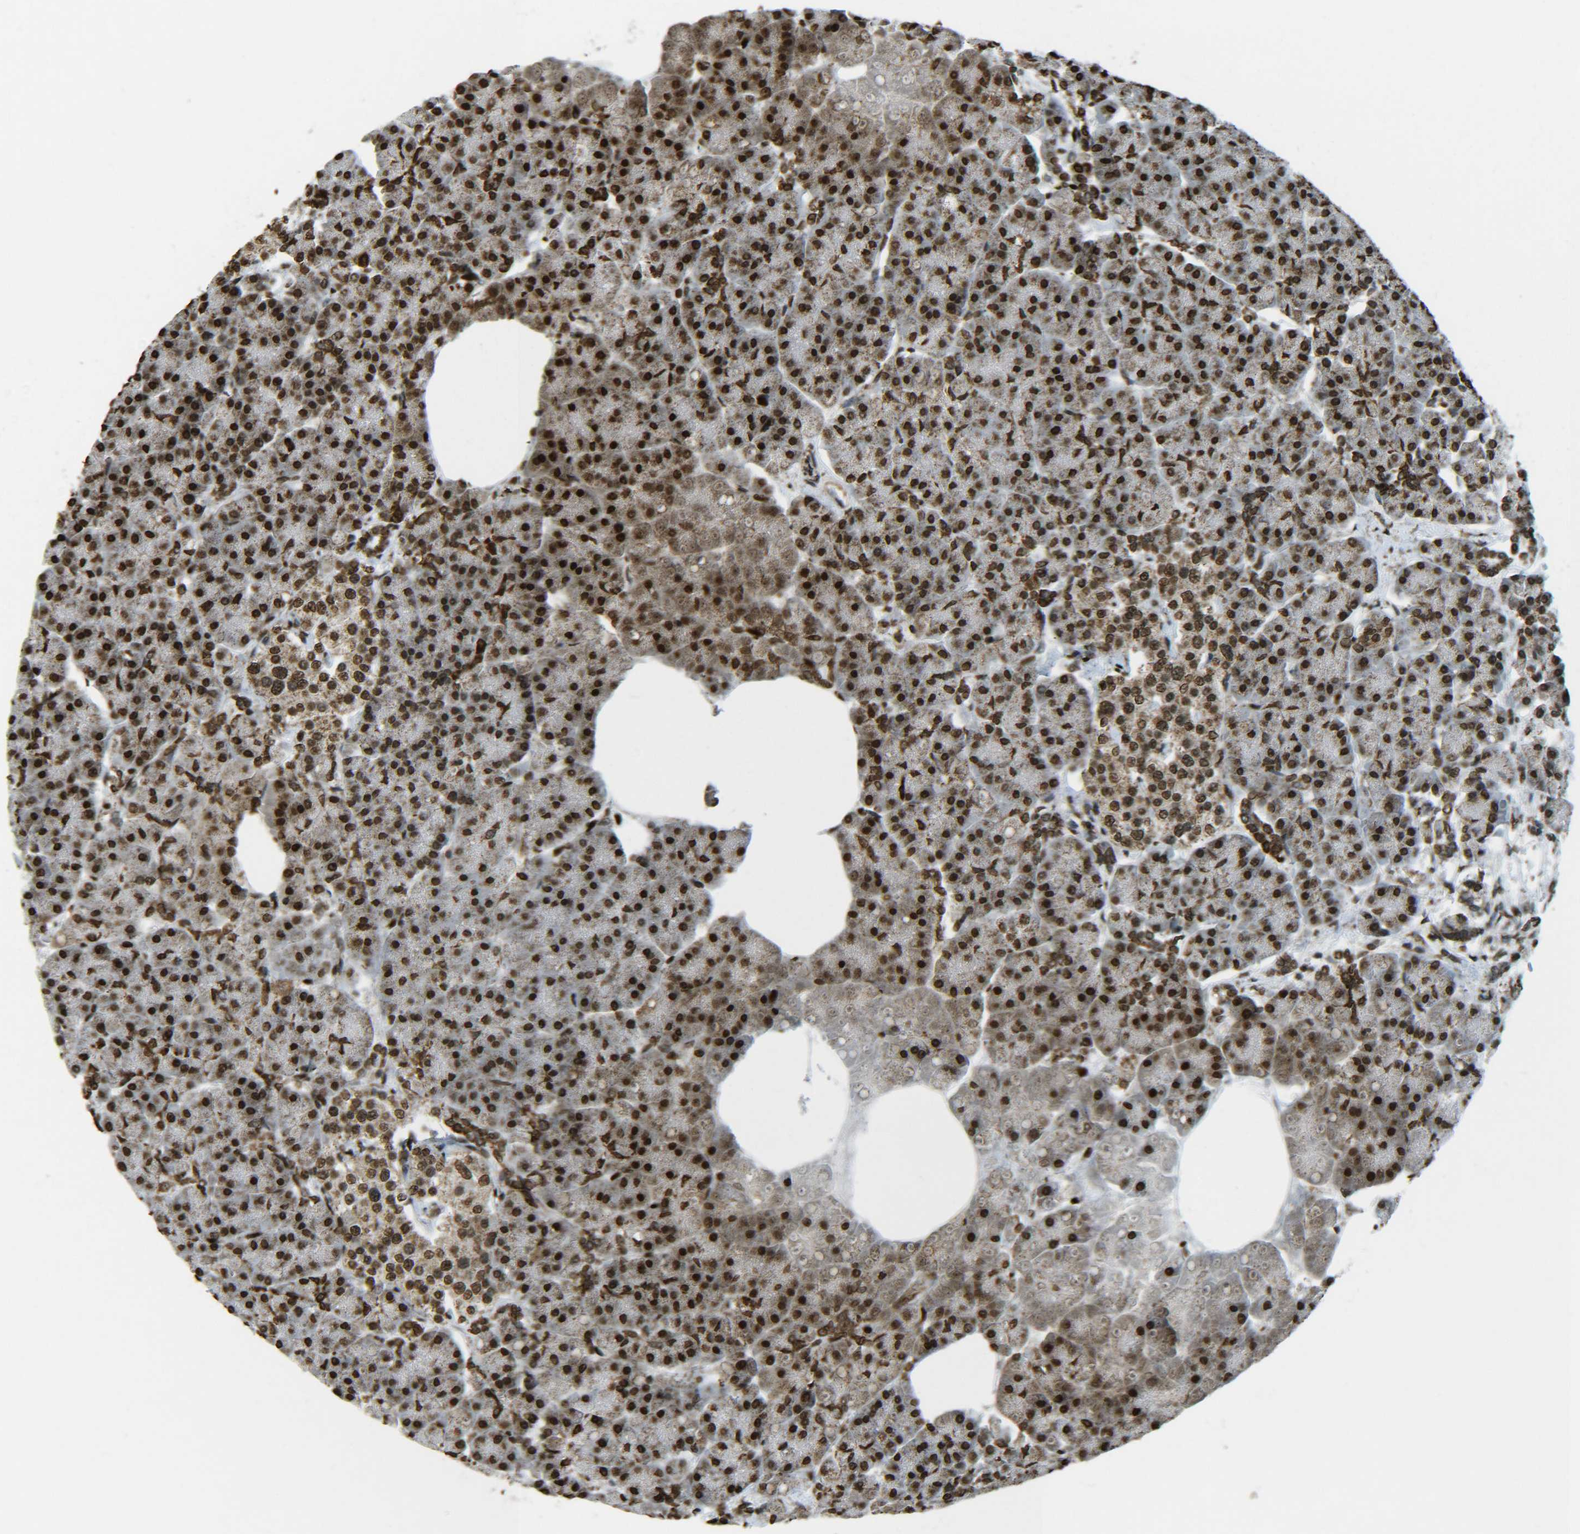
{"staining": {"intensity": "strong", "quantity": ">75%", "location": "cytoplasmic/membranous,nuclear"}, "tissue": "pancreas", "cell_type": "Exocrine glandular cells", "image_type": "normal", "snomed": [{"axis": "morphology", "description": "Normal tissue, NOS"}, {"axis": "topography", "description": "Pancreas"}], "caption": "DAB immunohistochemical staining of normal human pancreas exhibits strong cytoplasmic/membranous,nuclear protein positivity in about >75% of exocrine glandular cells.", "gene": "NEUROG2", "patient": {"sex": "female", "age": 70}}